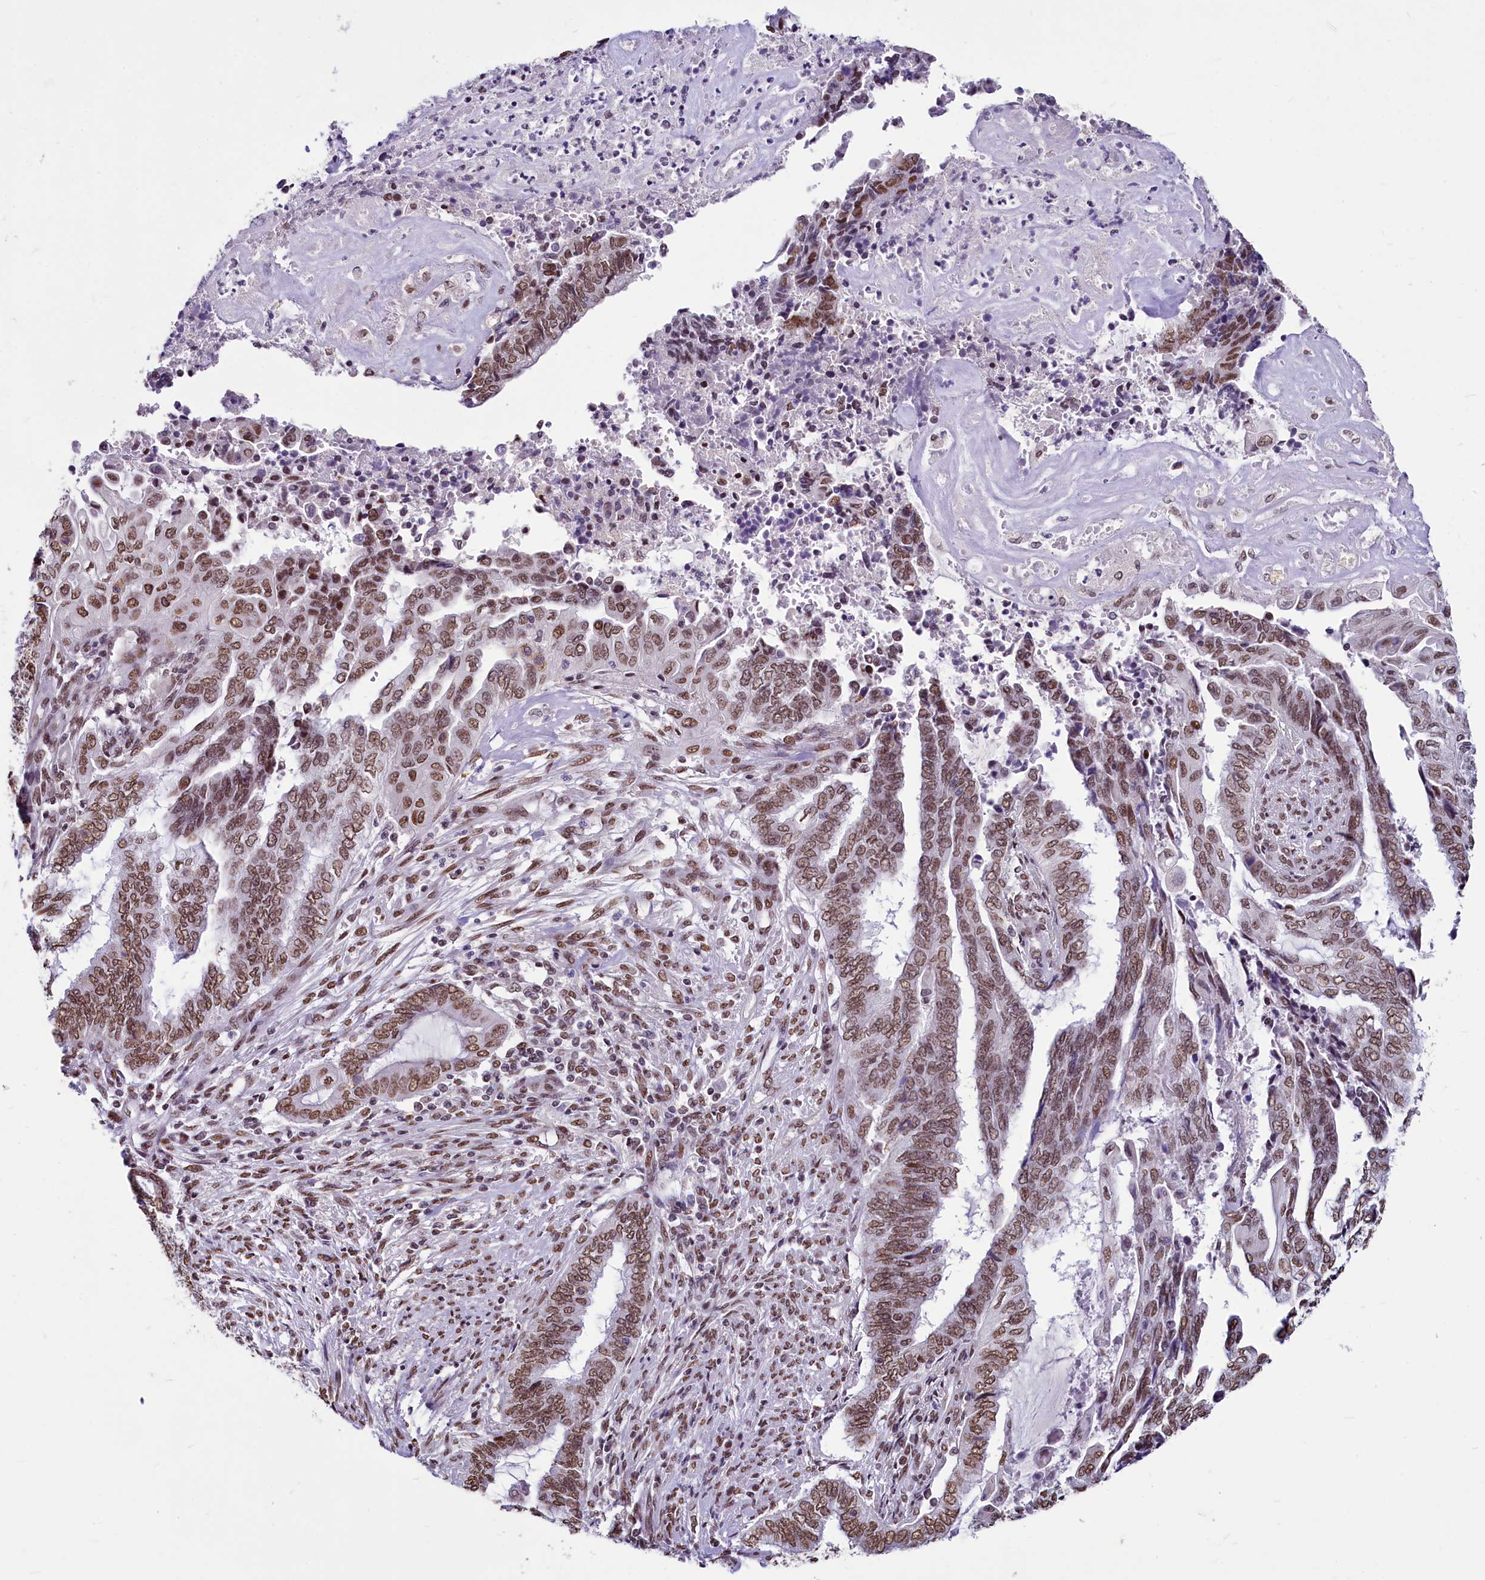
{"staining": {"intensity": "moderate", "quantity": ">75%", "location": "nuclear"}, "tissue": "endometrial cancer", "cell_type": "Tumor cells", "image_type": "cancer", "snomed": [{"axis": "morphology", "description": "Adenocarcinoma, NOS"}, {"axis": "topography", "description": "Uterus"}, {"axis": "topography", "description": "Endometrium"}], "caption": "Adenocarcinoma (endometrial) stained with a brown dye shows moderate nuclear positive staining in approximately >75% of tumor cells.", "gene": "PARPBP", "patient": {"sex": "female", "age": 70}}